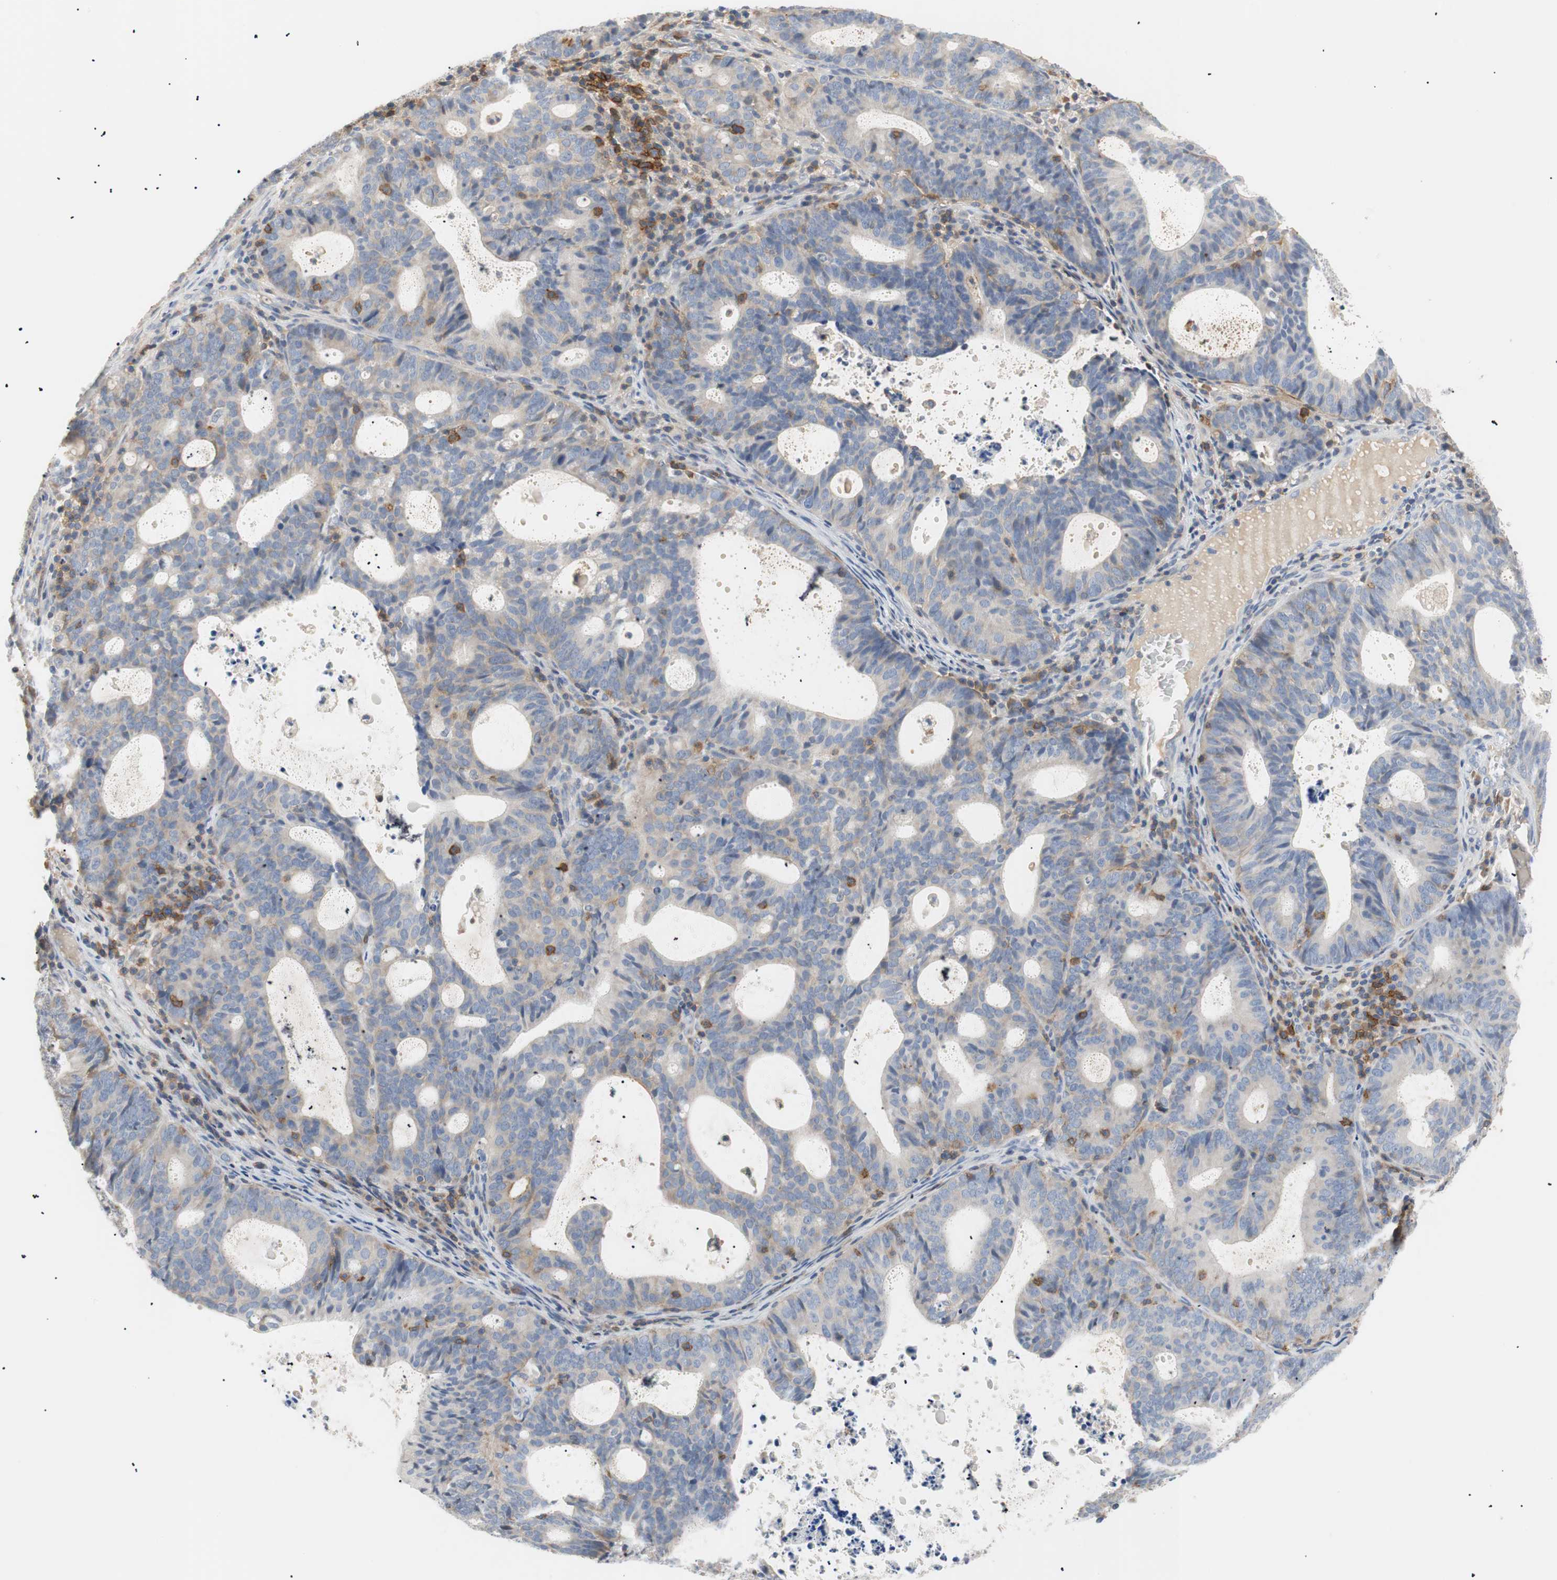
{"staining": {"intensity": "weak", "quantity": "25%-75%", "location": "cytoplasmic/membranous"}, "tissue": "endometrial cancer", "cell_type": "Tumor cells", "image_type": "cancer", "snomed": [{"axis": "morphology", "description": "Adenocarcinoma, NOS"}, {"axis": "topography", "description": "Uterus"}], "caption": "Endometrial cancer (adenocarcinoma) stained with a protein marker reveals weak staining in tumor cells.", "gene": "TNFRSF18", "patient": {"sex": "female", "age": 83}}